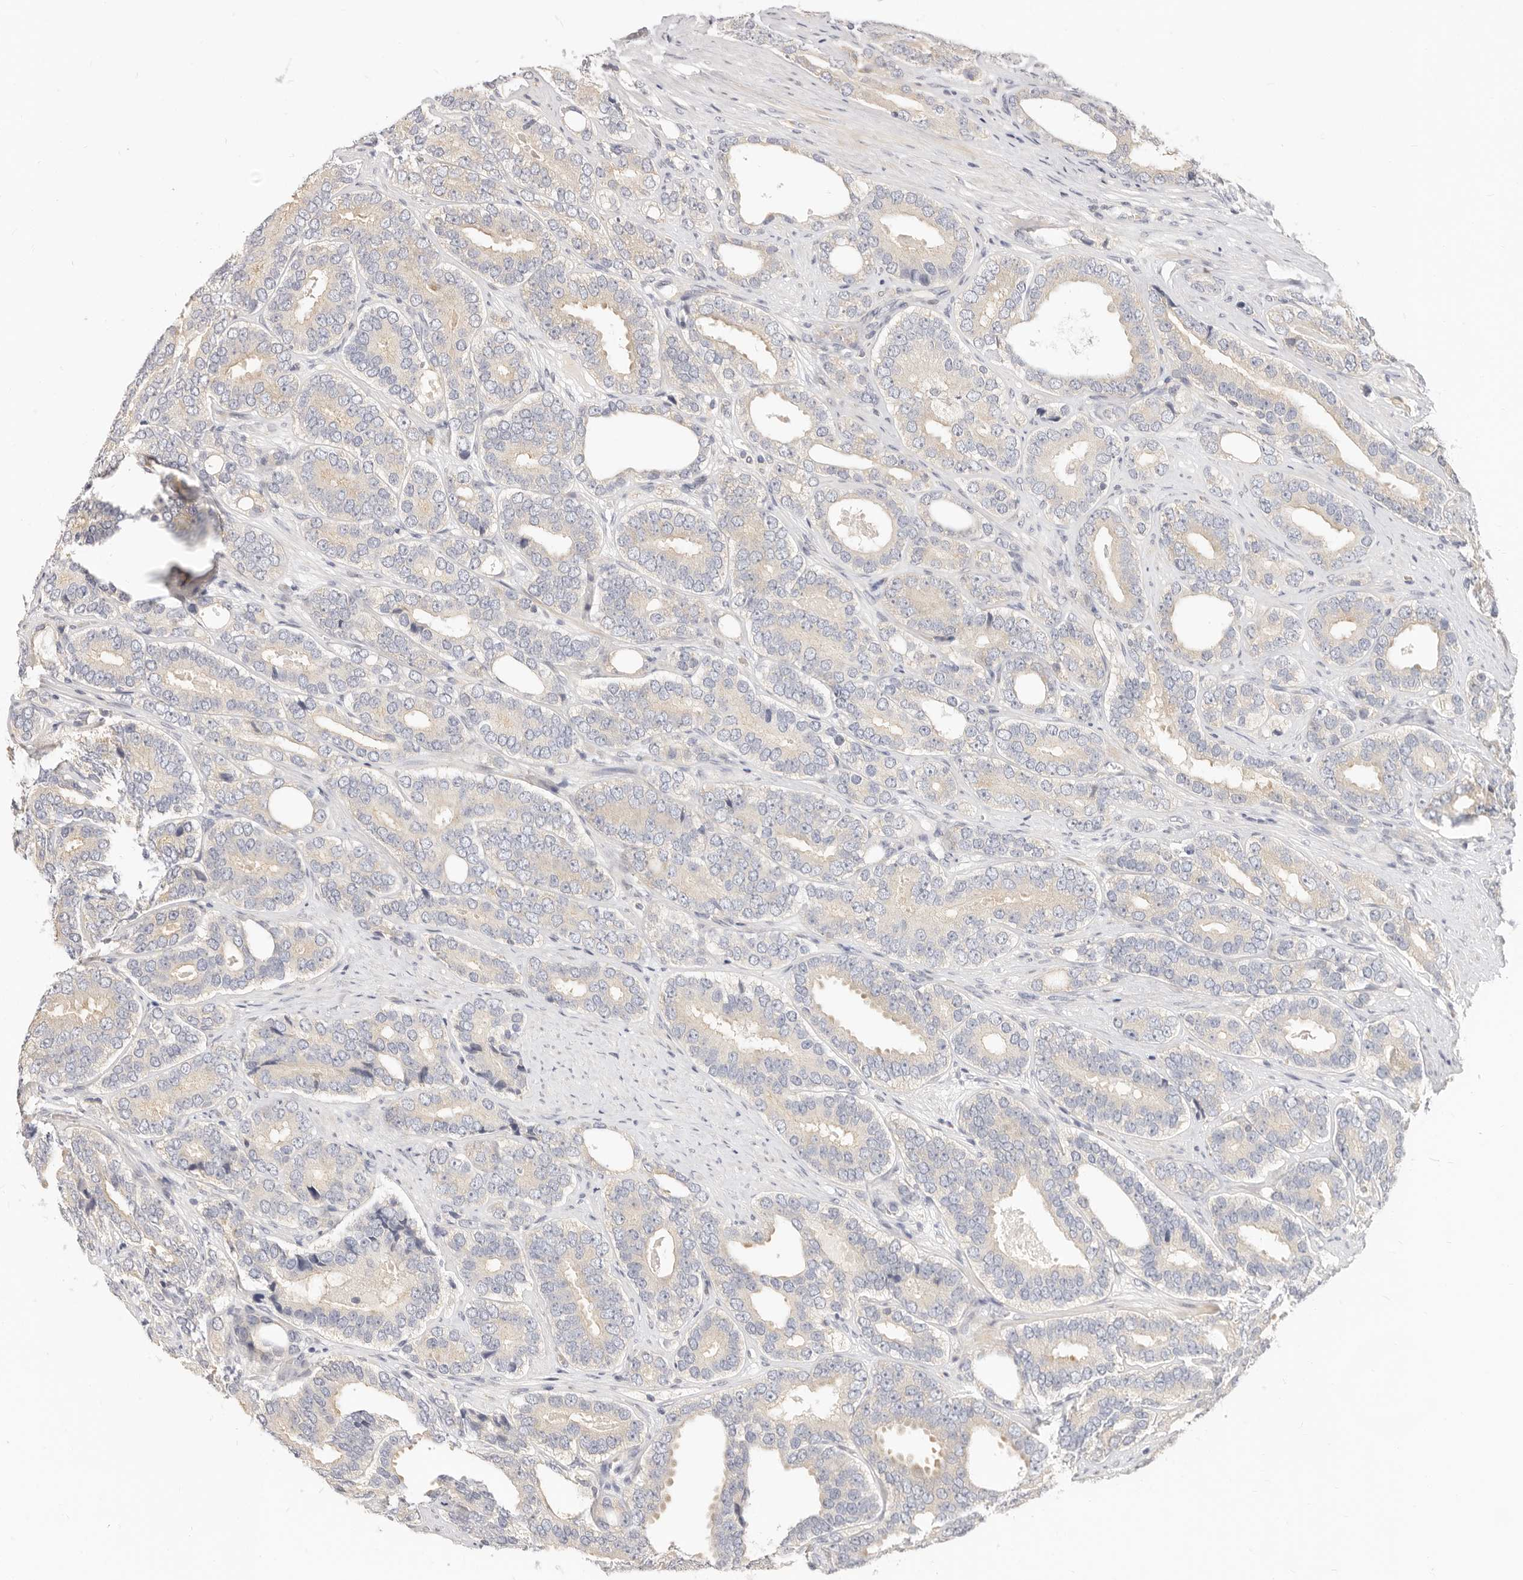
{"staining": {"intensity": "negative", "quantity": "none", "location": "none"}, "tissue": "prostate cancer", "cell_type": "Tumor cells", "image_type": "cancer", "snomed": [{"axis": "morphology", "description": "Adenocarcinoma, High grade"}, {"axis": "topography", "description": "Prostate"}], "caption": "Image shows no protein staining in tumor cells of adenocarcinoma (high-grade) (prostate) tissue. The staining was performed using DAB to visualize the protein expression in brown, while the nuclei were stained in blue with hematoxylin (Magnification: 20x).", "gene": "LTB4R2", "patient": {"sex": "male", "age": 56}}